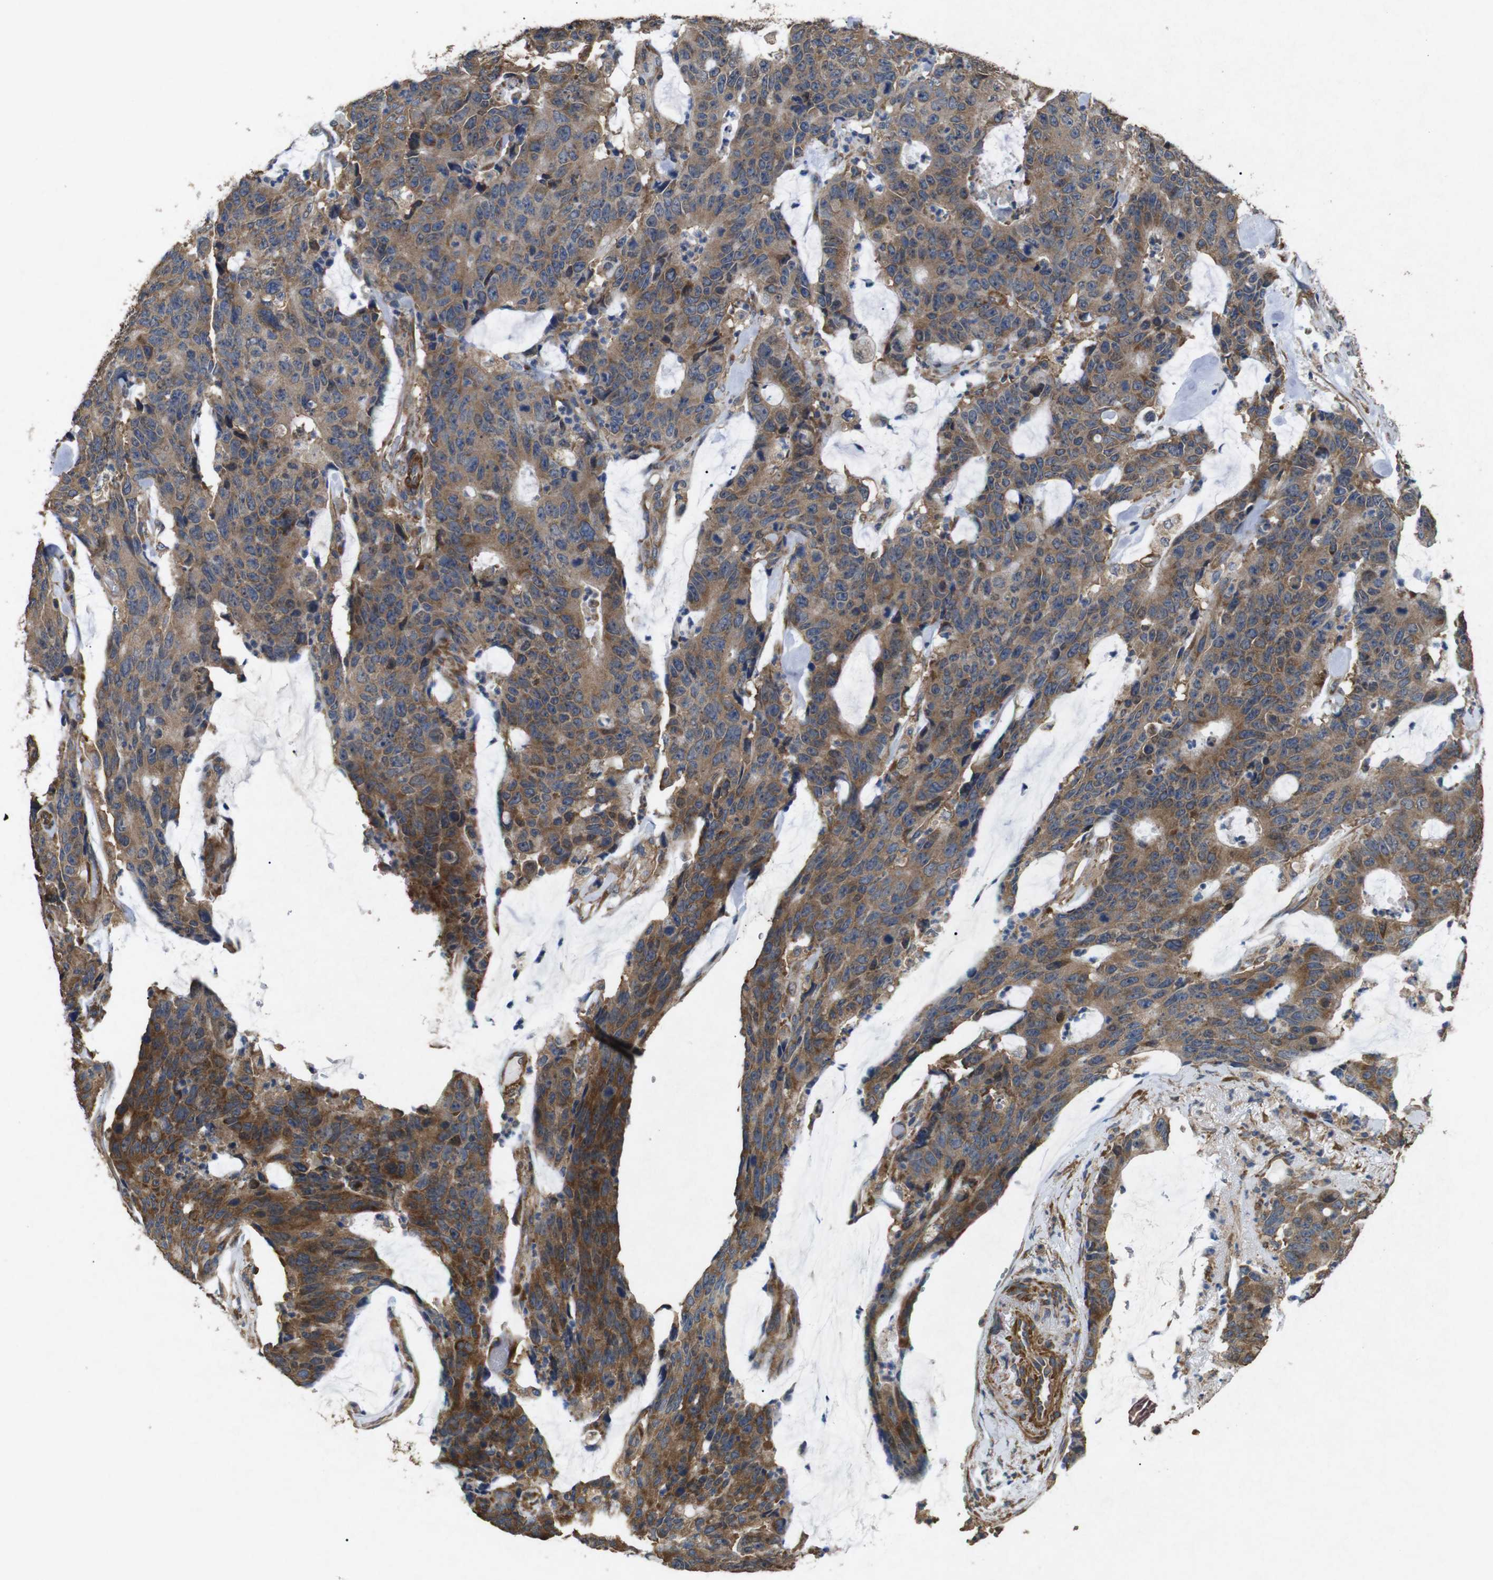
{"staining": {"intensity": "moderate", "quantity": ">75%", "location": "cytoplasmic/membranous"}, "tissue": "colorectal cancer", "cell_type": "Tumor cells", "image_type": "cancer", "snomed": [{"axis": "morphology", "description": "Adenocarcinoma, NOS"}, {"axis": "topography", "description": "Colon"}], "caption": "Adenocarcinoma (colorectal) stained for a protein reveals moderate cytoplasmic/membranous positivity in tumor cells.", "gene": "BNIP3", "patient": {"sex": "female", "age": 86}}